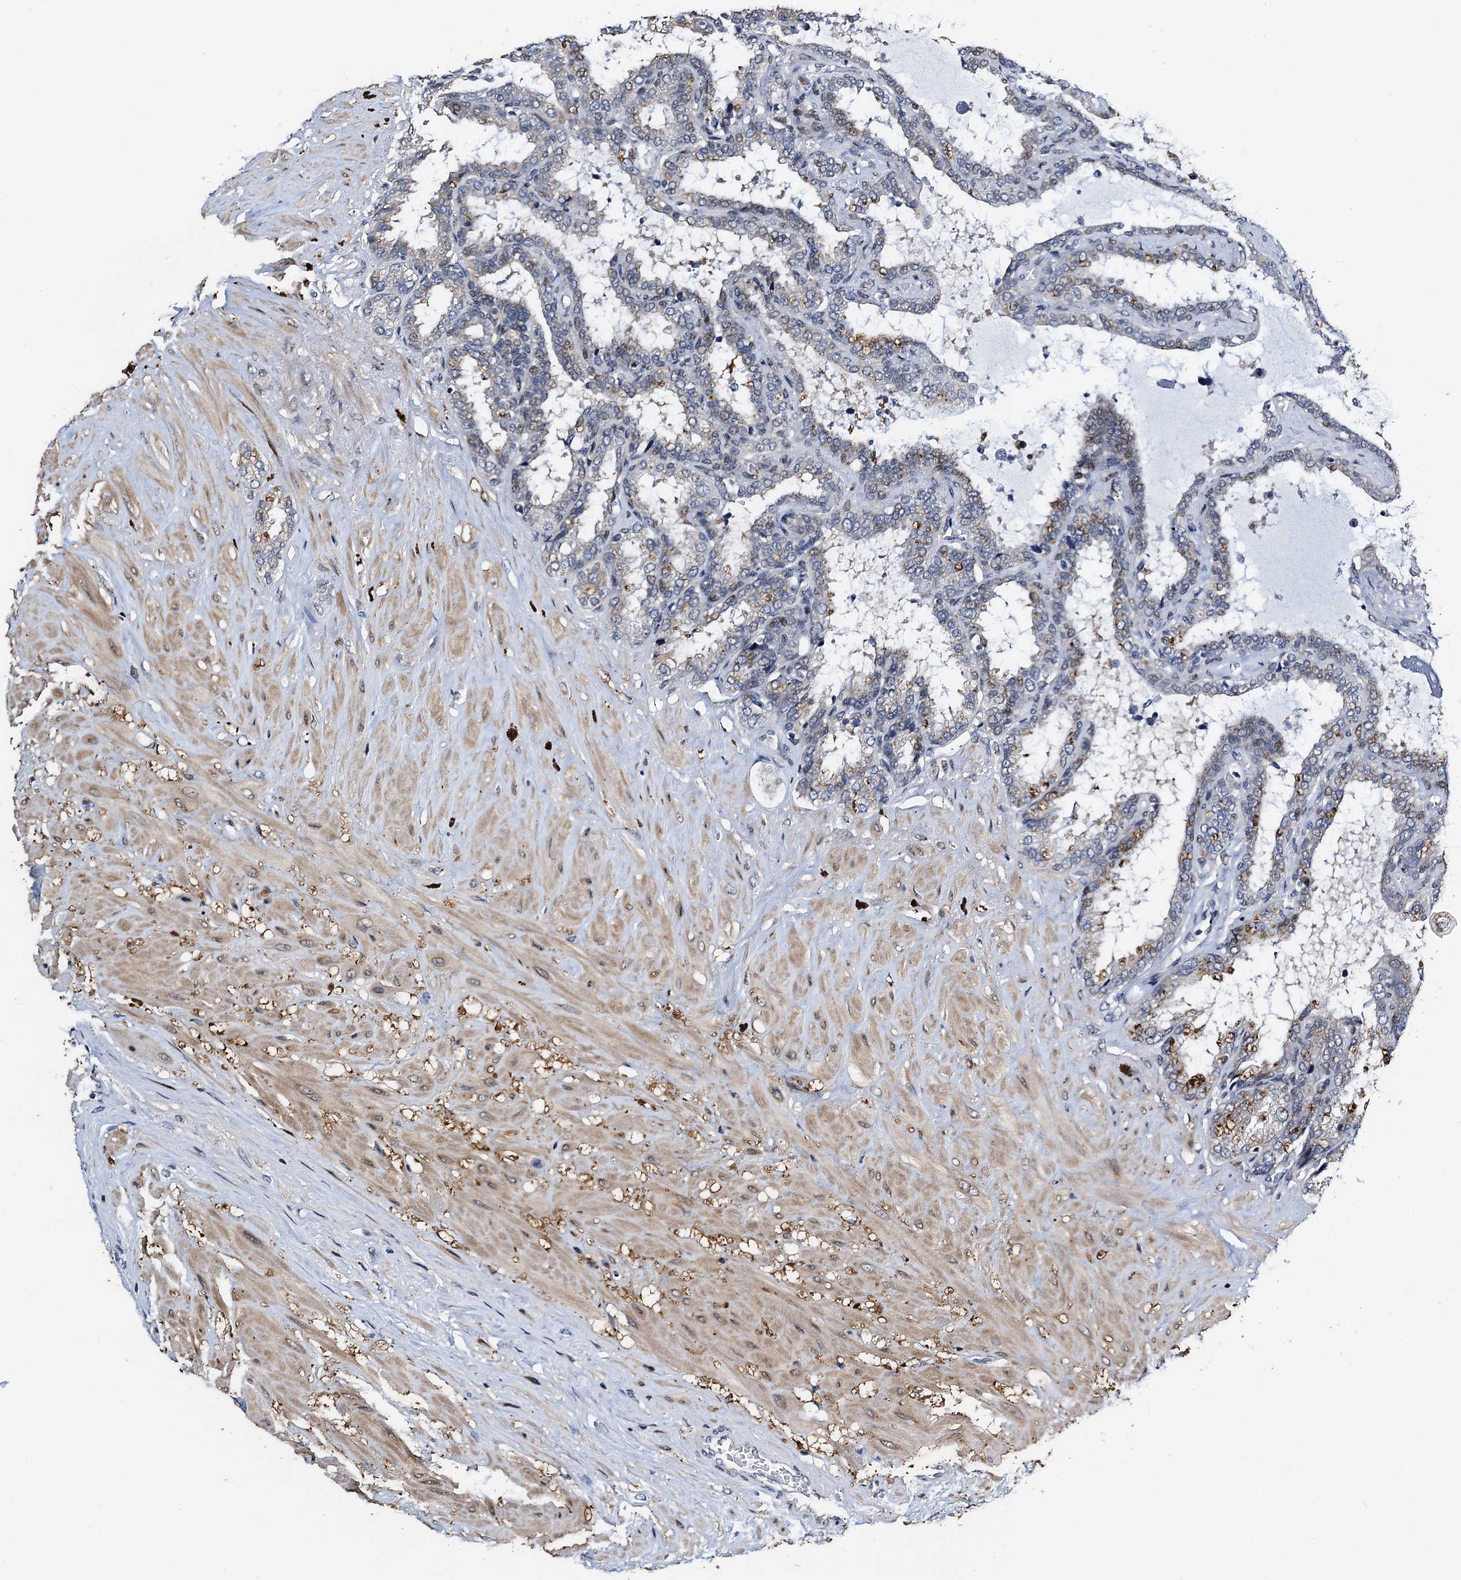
{"staining": {"intensity": "weak", "quantity": "25%-75%", "location": "cytoplasmic/membranous,nuclear"}, "tissue": "seminal vesicle", "cell_type": "Glandular cells", "image_type": "normal", "snomed": [{"axis": "morphology", "description": "Normal tissue, NOS"}, {"axis": "topography", "description": "Seminal veicle"}], "caption": "This image exhibits immunohistochemistry (IHC) staining of normal human seminal vesicle, with low weak cytoplasmic/membranous,nuclear expression in approximately 25%-75% of glandular cells.", "gene": "FAM222A", "patient": {"sex": "male", "age": 46}}